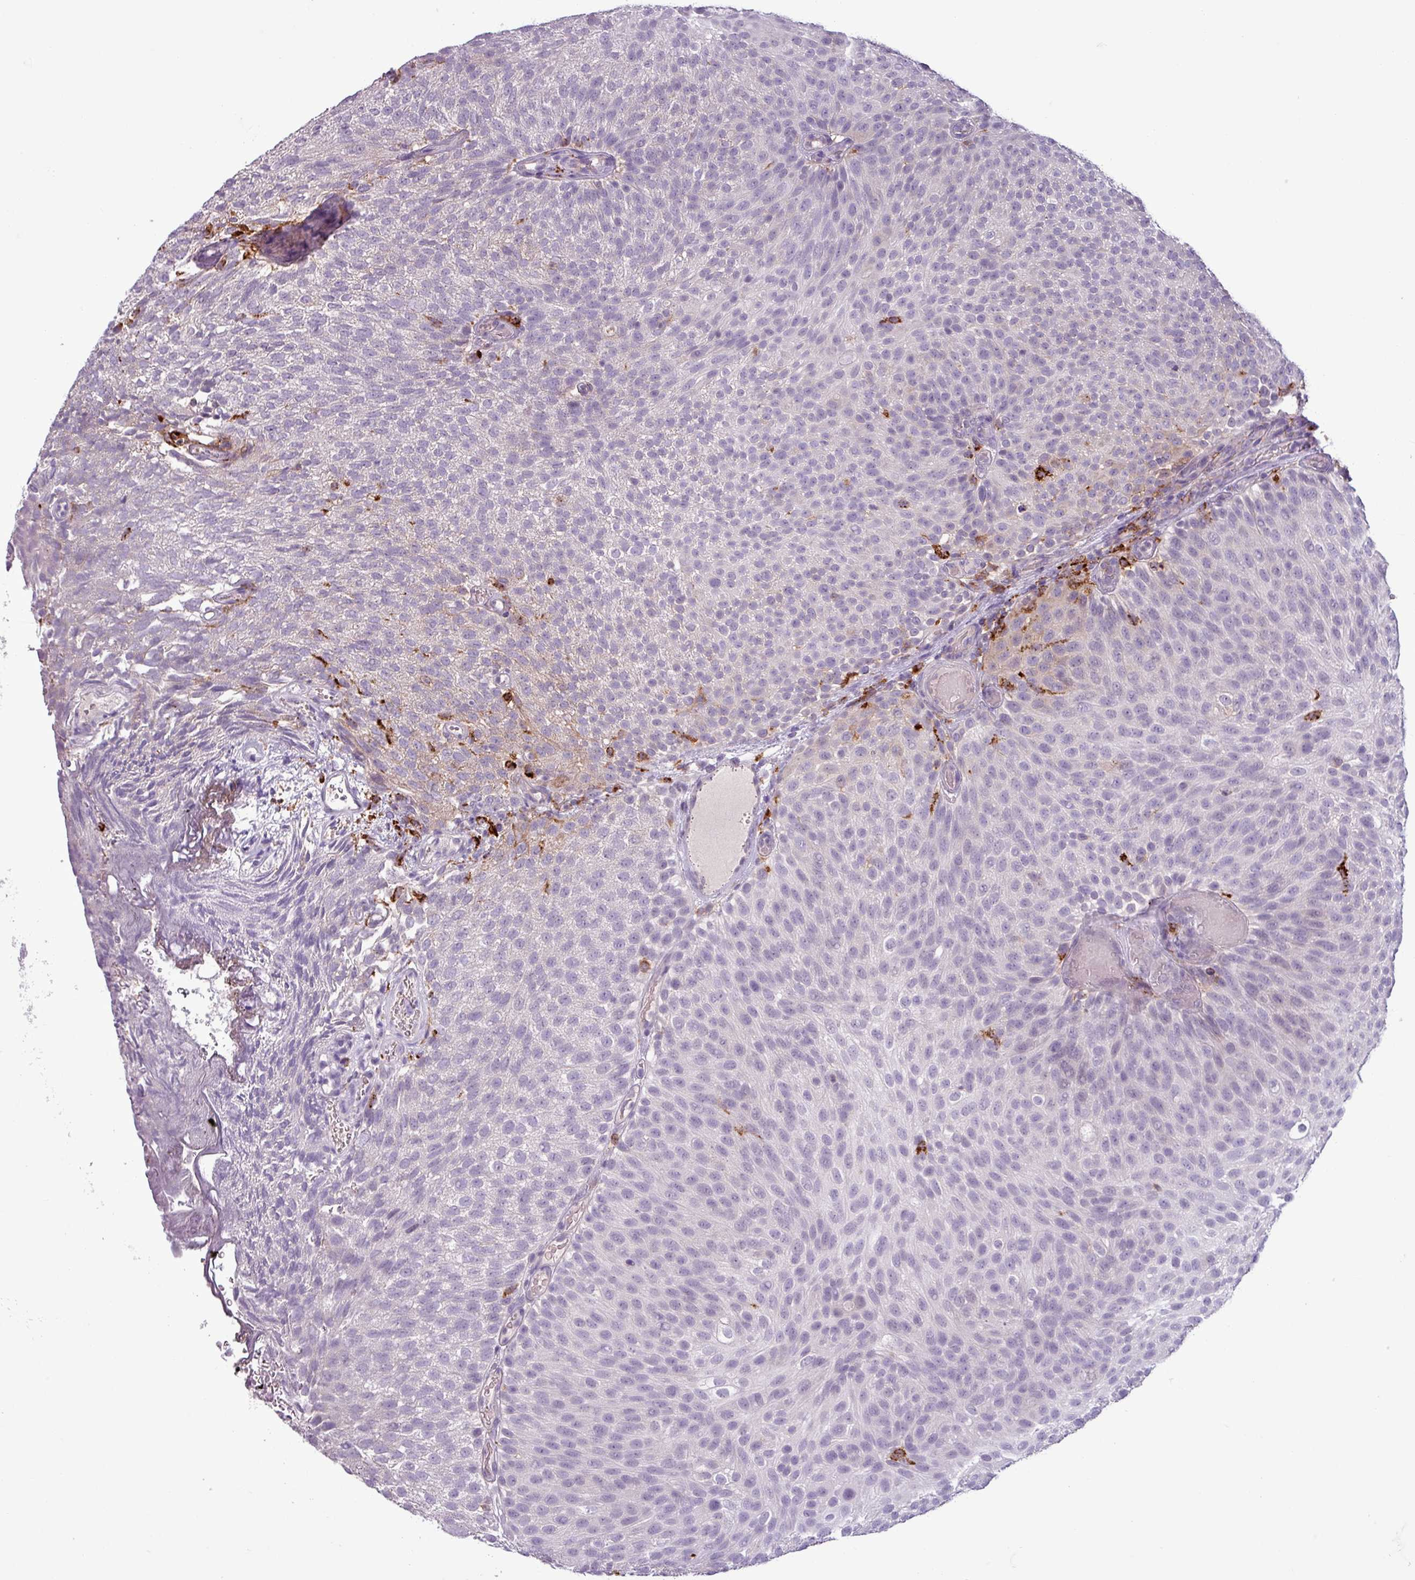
{"staining": {"intensity": "negative", "quantity": "none", "location": "none"}, "tissue": "urothelial cancer", "cell_type": "Tumor cells", "image_type": "cancer", "snomed": [{"axis": "morphology", "description": "Urothelial carcinoma, Low grade"}, {"axis": "topography", "description": "Urinary bladder"}], "caption": "Urothelial cancer was stained to show a protein in brown. There is no significant expression in tumor cells. (DAB (3,3'-diaminobenzidine) immunohistochemistry, high magnification).", "gene": "C9orf24", "patient": {"sex": "male", "age": 78}}